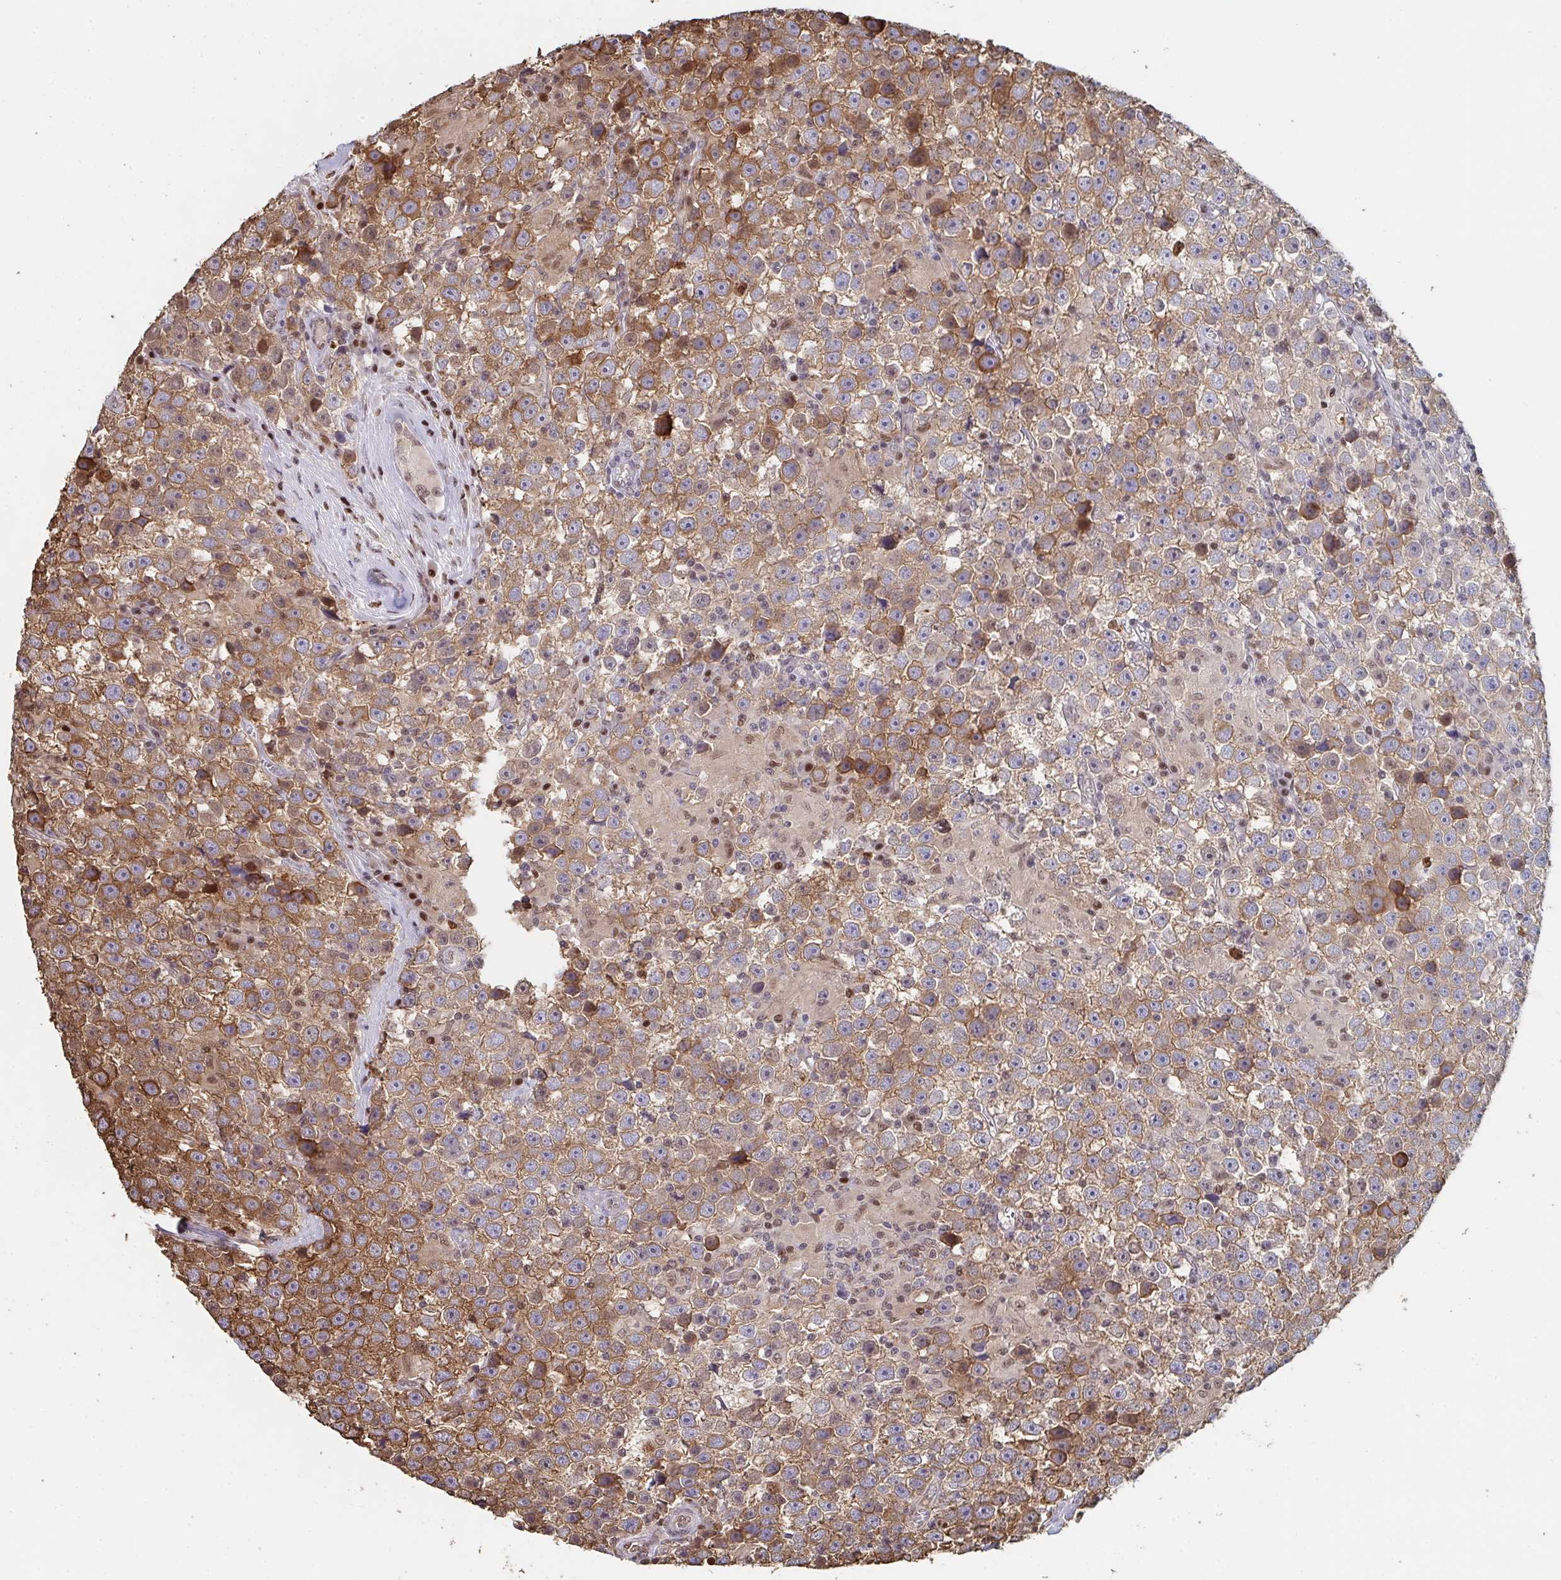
{"staining": {"intensity": "moderate", "quantity": ">75%", "location": "cytoplasmic/membranous"}, "tissue": "testis cancer", "cell_type": "Tumor cells", "image_type": "cancer", "snomed": [{"axis": "morphology", "description": "Seminoma, NOS"}, {"axis": "topography", "description": "Testis"}], "caption": "Moderate cytoplasmic/membranous protein staining is seen in about >75% of tumor cells in testis cancer (seminoma).", "gene": "ACD", "patient": {"sex": "male", "age": 31}}